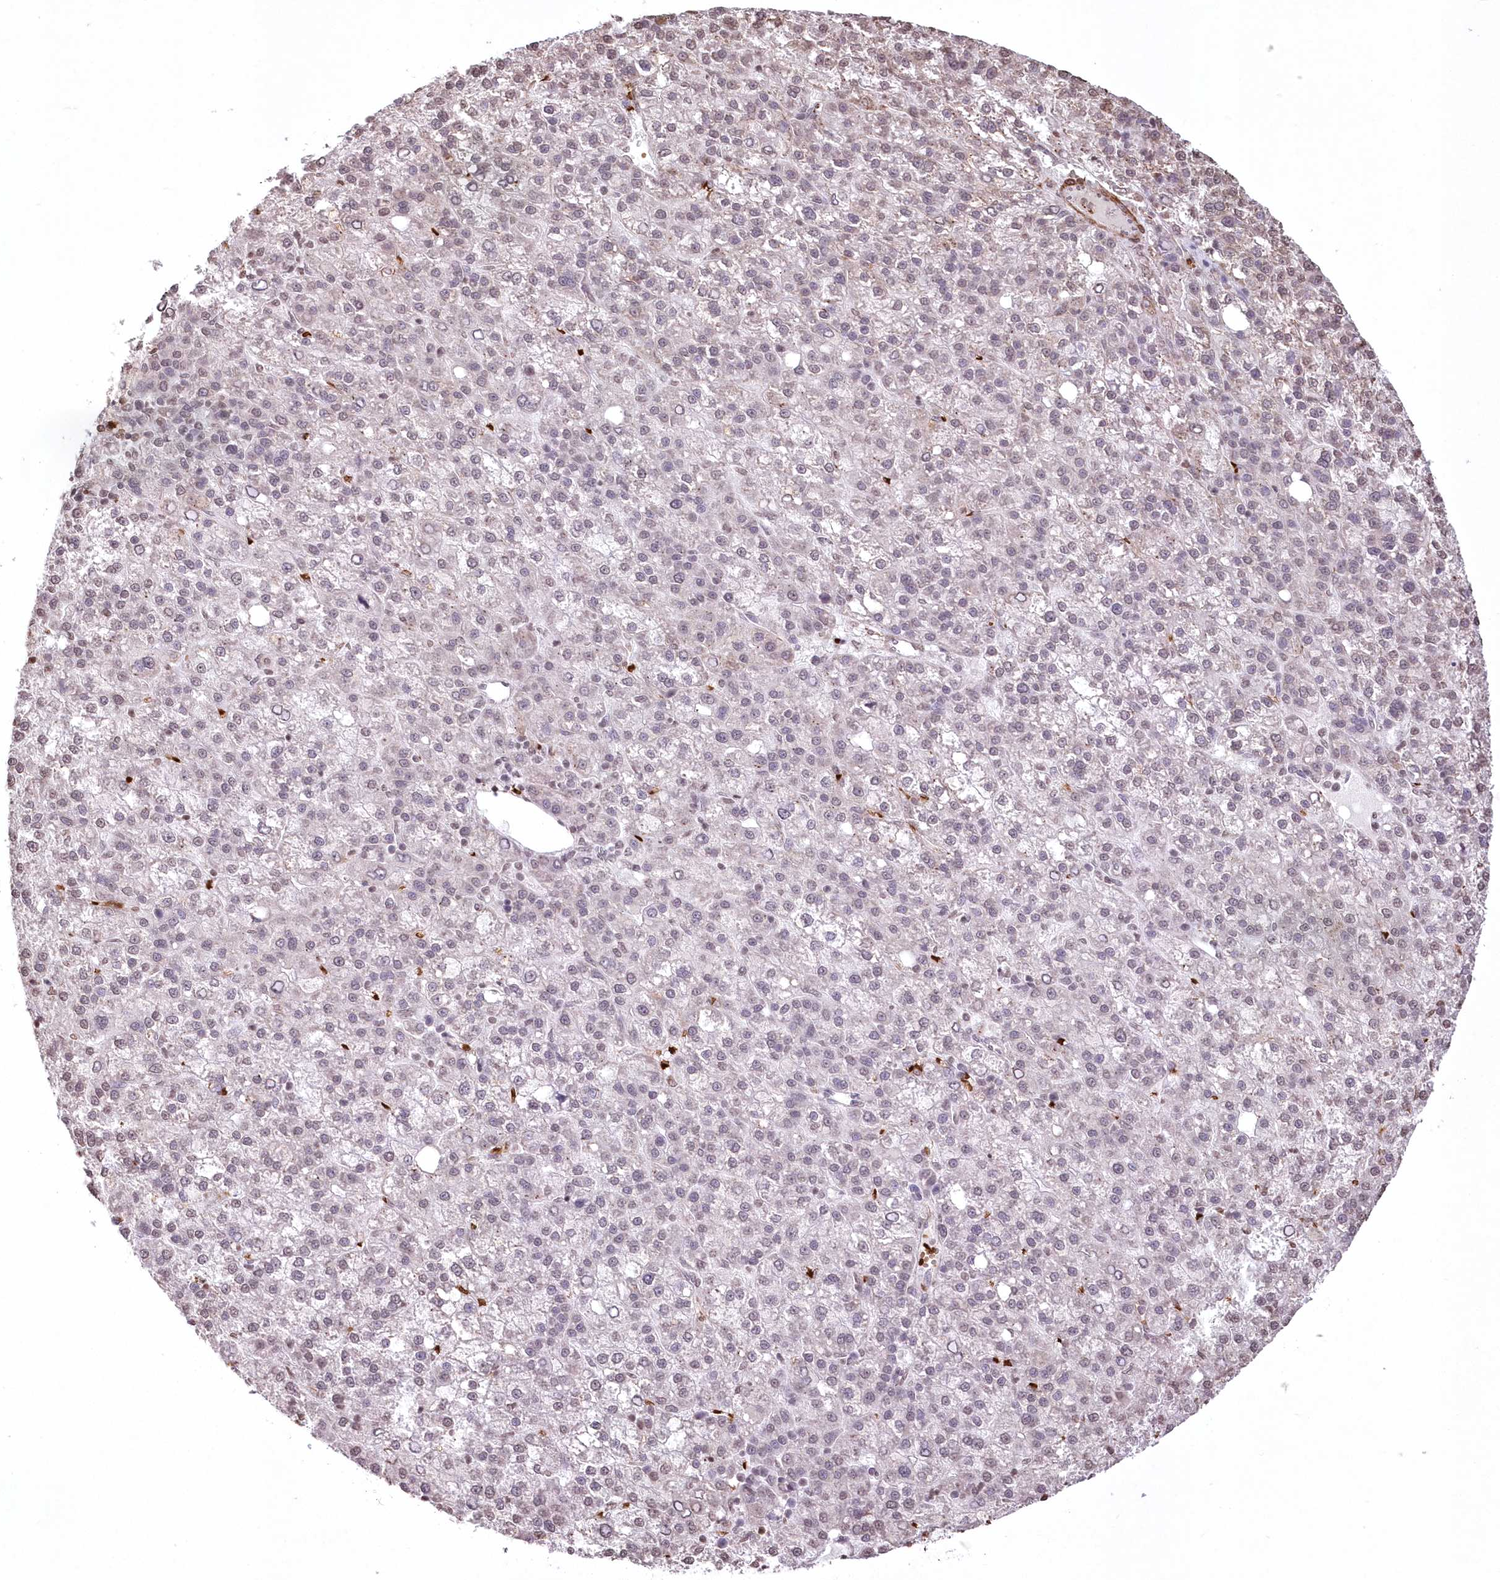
{"staining": {"intensity": "negative", "quantity": "none", "location": "none"}, "tissue": "liver cancer", "cell_type": "Tumor cells", "image_type": "cancer", "snomed": [{"axis": "morphology", "description": "Carcinoma, Hepatocellular, NOS"}, {"axis": "topography", "description": "Liver"}], "caption": "Immunohistochemistry micrograph of human liver hepatocellular carcinoma stained for a protein (brown), which shows no expression in tumor cells.", "gene": "RBM27", "patient": {"sex": "female", "age": 58}}